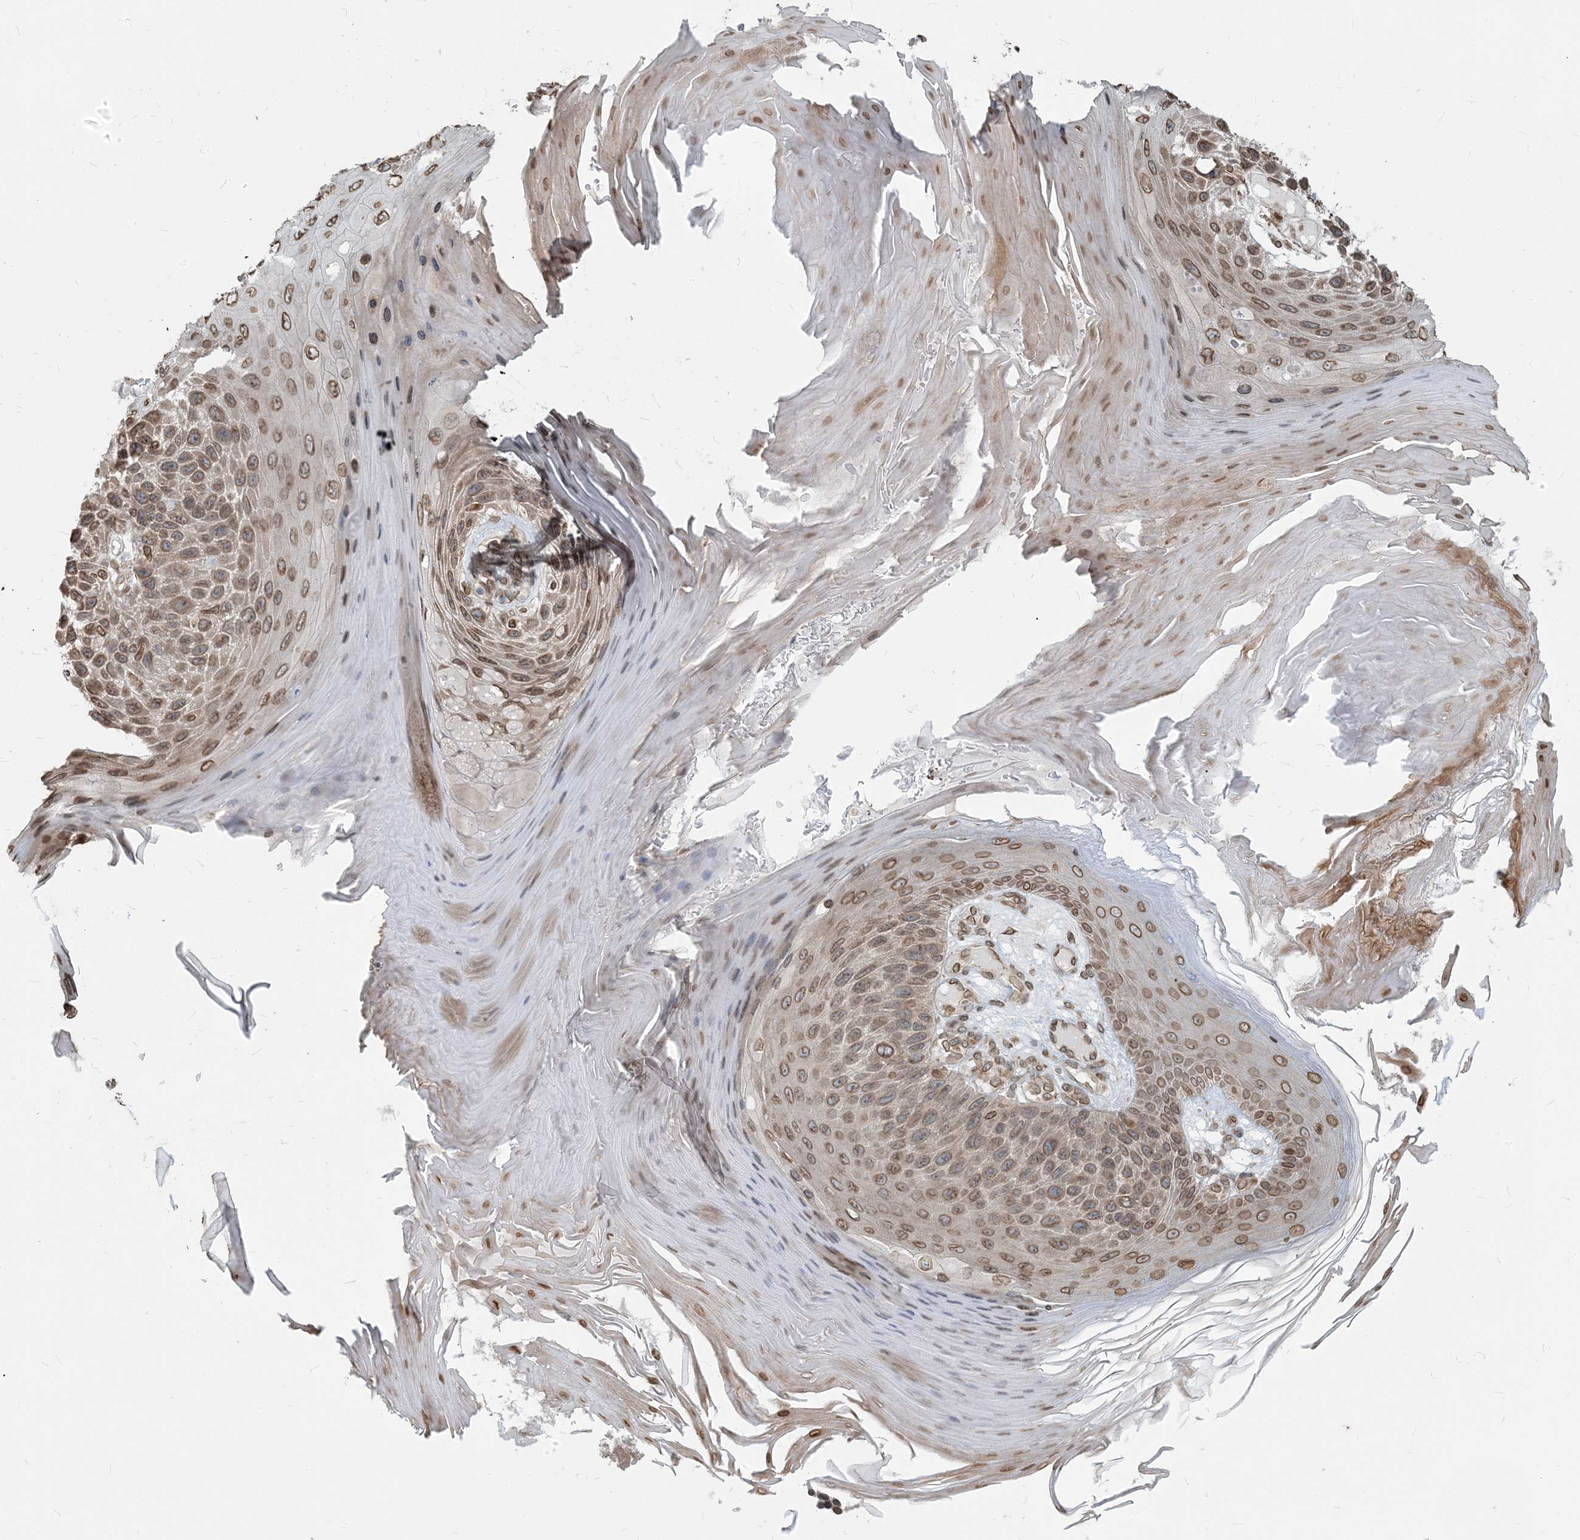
{"staining": {"intensity": "moderate", "quantity": ">75%", "location": "cytoplasmic/membranous,nuclear"}, "tissue": "skin cancer", "cell_type": "Tumor cells", "image_type": "cancer", "snomed": [{"axis": "morphology", "description": "Squamous cell carcinoma, NOS"}, {"axis": "topography", "description": "Skin"}], "caption": "DAB (3,3'-diaminobenzidine) immunohistochemical staining of human skin squamous cell carcinoma shows moderate cytoplasmic/membranous and nuclear protein positivity in about >75% of tumor cells.", "gene": "WWP1", "patient": {"sex": "female", "age": 88}}